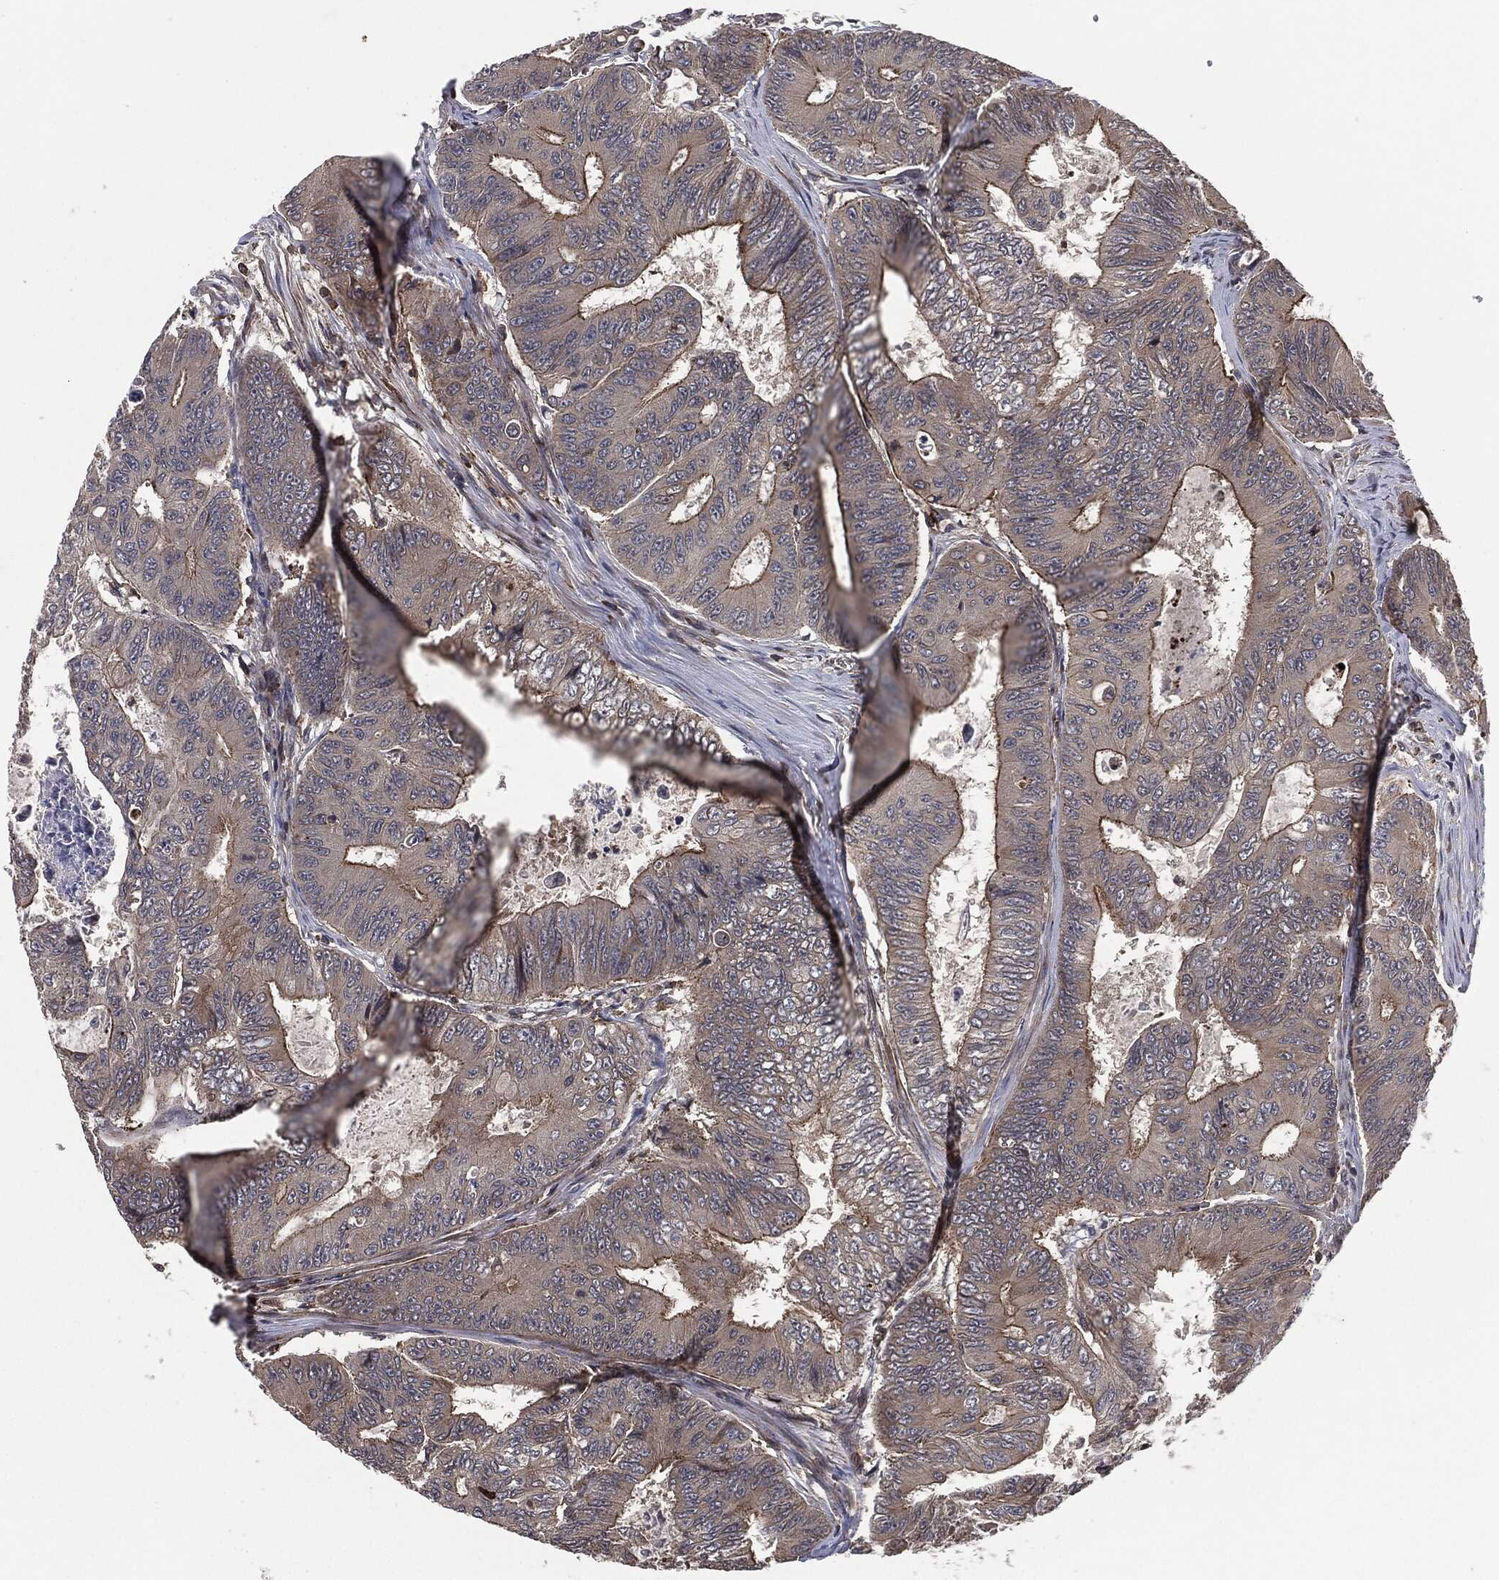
{"staining": {"intensity": "moderate", "quantity": "25%-75%", "location": "cytoplasmic/membranous"}, "tissue": "colorectal cancer", "cell_type": "Tumor cells", "image_type": "cancer", "snomed": [{"axis": "morphology", "description": "Adenocarcinoma, NOS"}, {"axis": "topography", "description": "Colon"}], "caption": "The photomicrograph displays immunohistochemical staining of colorectal cancer (adenocarcinoma). There is moderate cytoplasmic/membranous staining is appreciated in approximately 25%-75% of tumor cells.", "gene": "UBR1", "patient": {"sex": "female", "age": 48}}